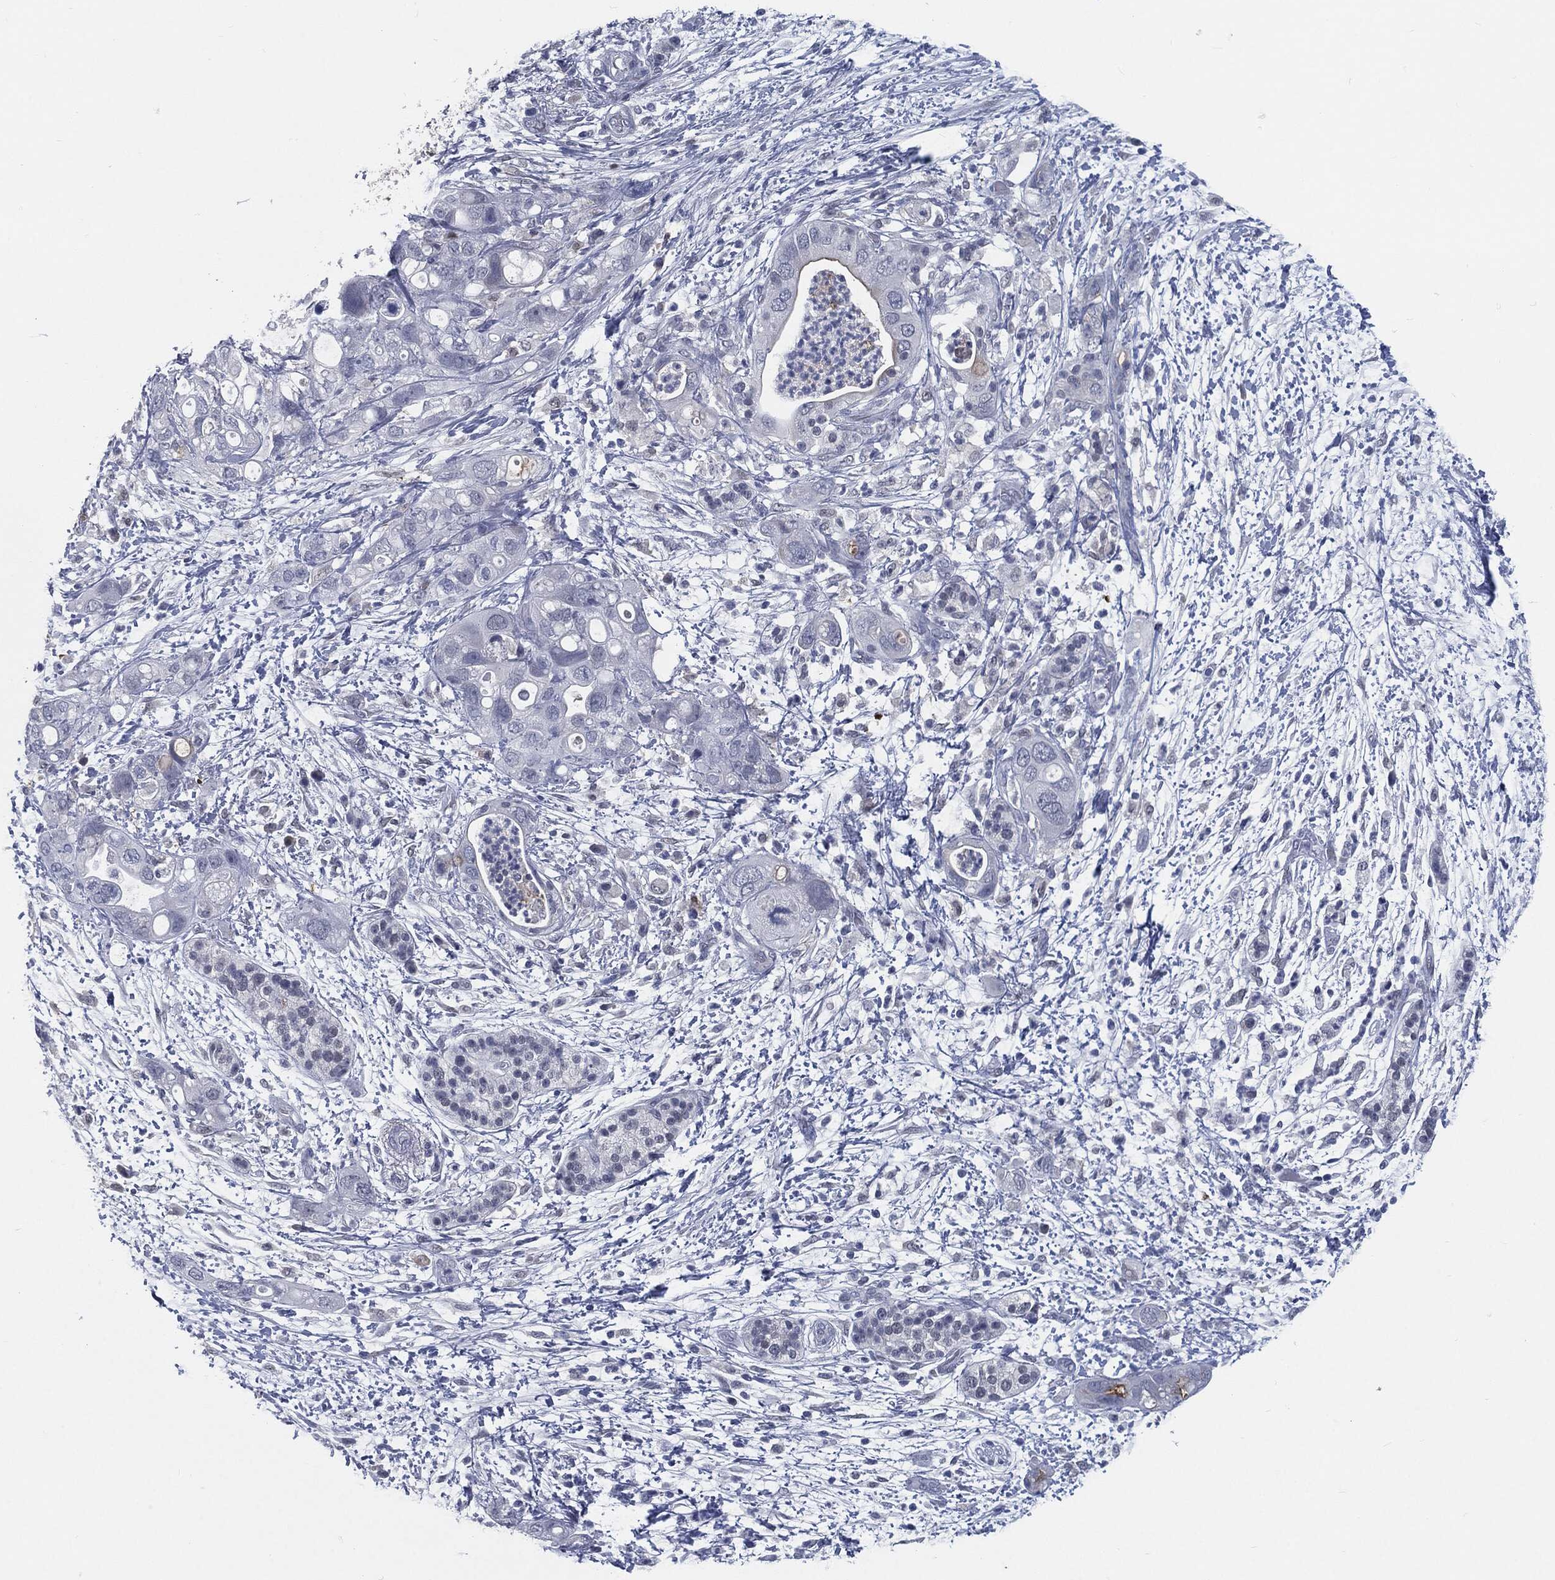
{"staining": {"intensity": "negative", "quantity": "none", "location": "none"}, "tissue": "pancreatic cancer", "cell_type": "Tumor cells", "image_type": "cancer", "snomed": [{"axis": "morphology", "description": "Adenocarcinoma, NOS"}, {"axis": "topography", "description": "Pancreas"}], "caption": "There is no significant positivity in tumor cells of adenocarcinoma (pancreatic). (DAB IHC, high magnification).", "gene": "PROM1", "patient": {"sex": "female", "age": 72}}